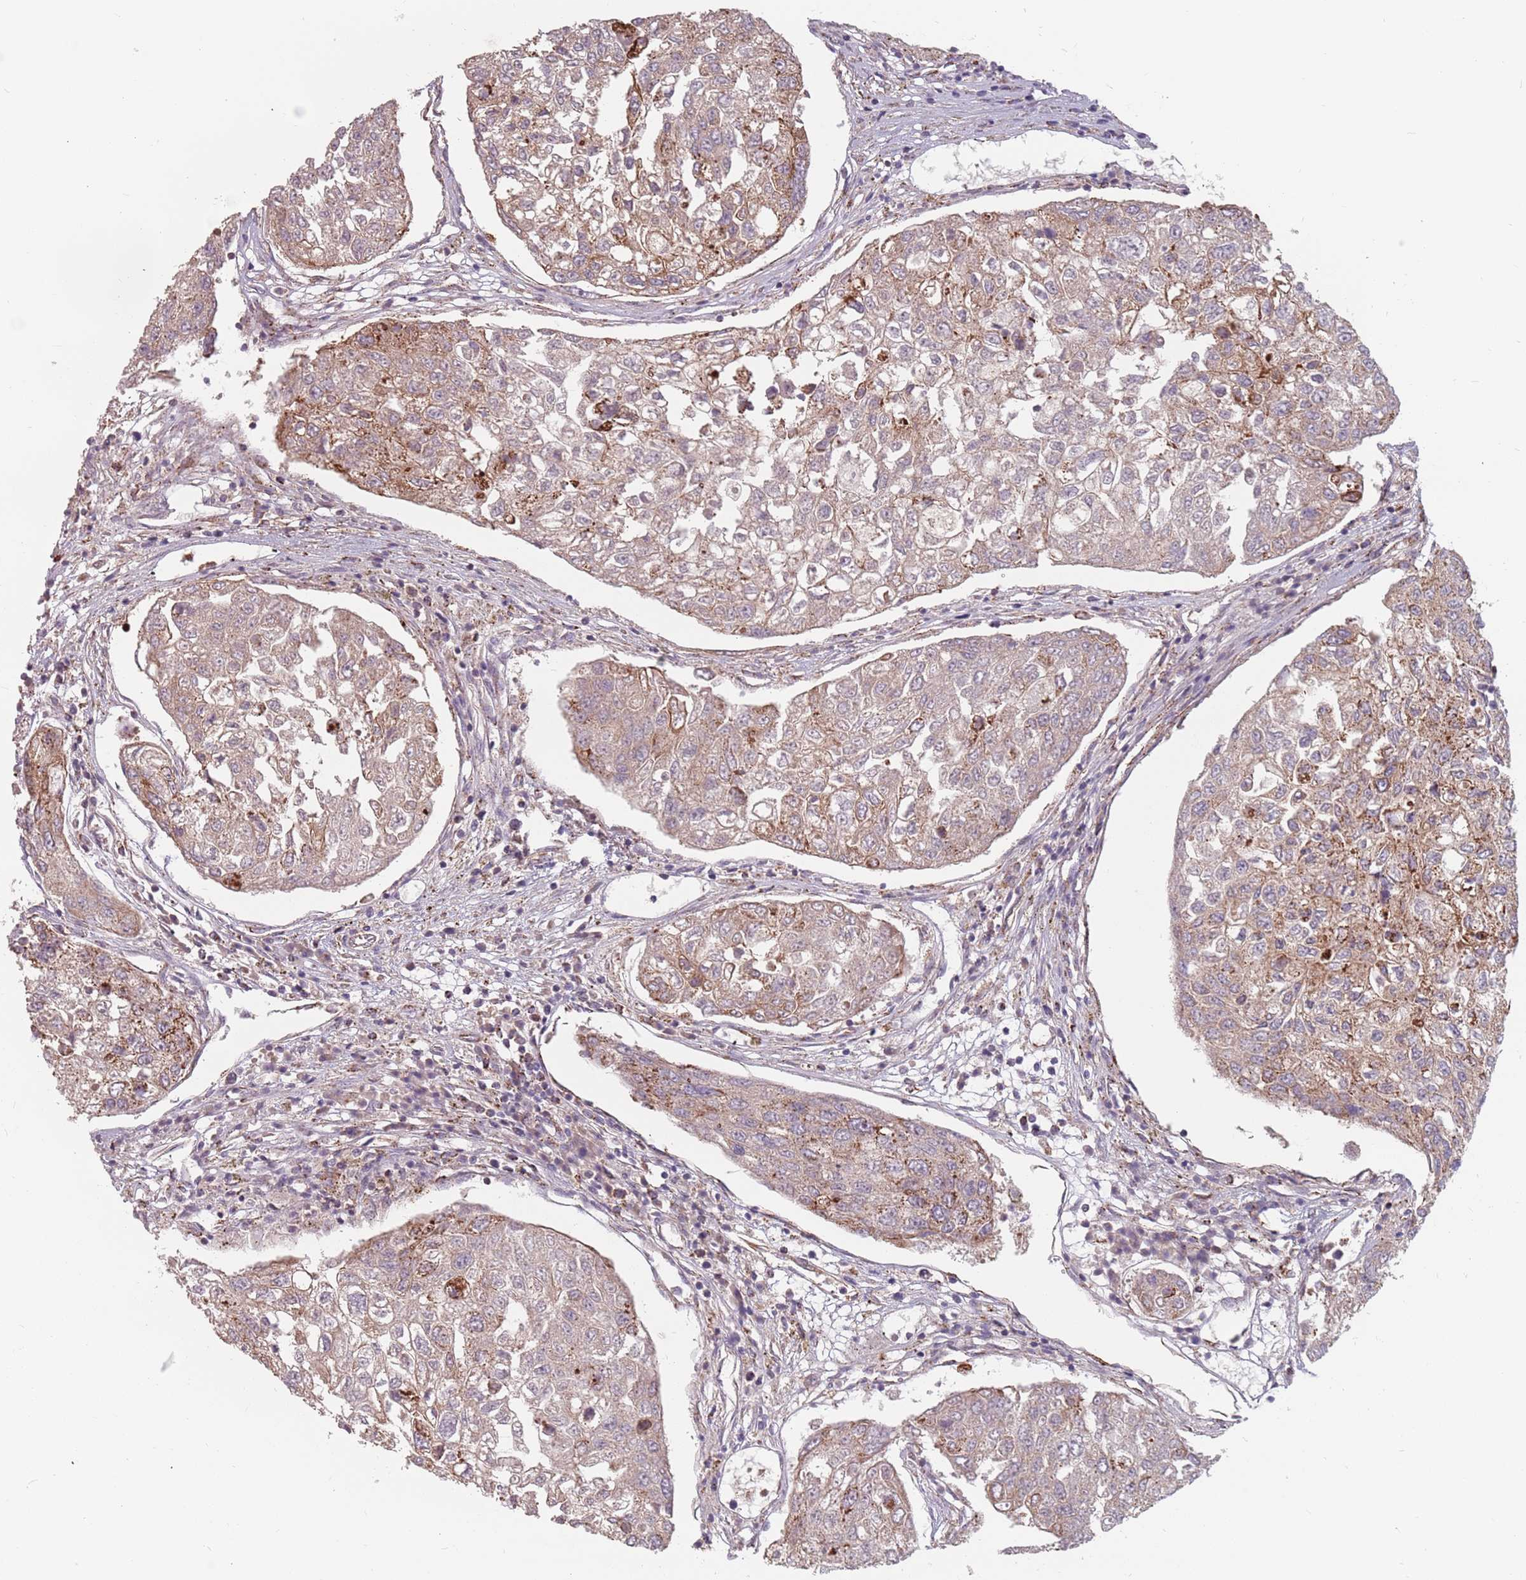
{"staining": {"intensity": "weak", "quantity": "<25%", "location": "cytoplasmic/membranous"}, "tissue": "urothelial cancer", "cell_type": "Tumor cells", "image_type": "cancer", "snomed": [{"axis": "morphology", "description": "Urothelial carcinoma, High grade"}, {"axis": "topography", "description": "Lymph node"}, {"axis": "topography", "description": "Urinary bladder"}], "caption": "Immunohistochemical staining of human urothelial cancer displays no significant positivity in tumor cells.", "gene": "ADAL", "patient": {"sex": "male", "age": 51}}